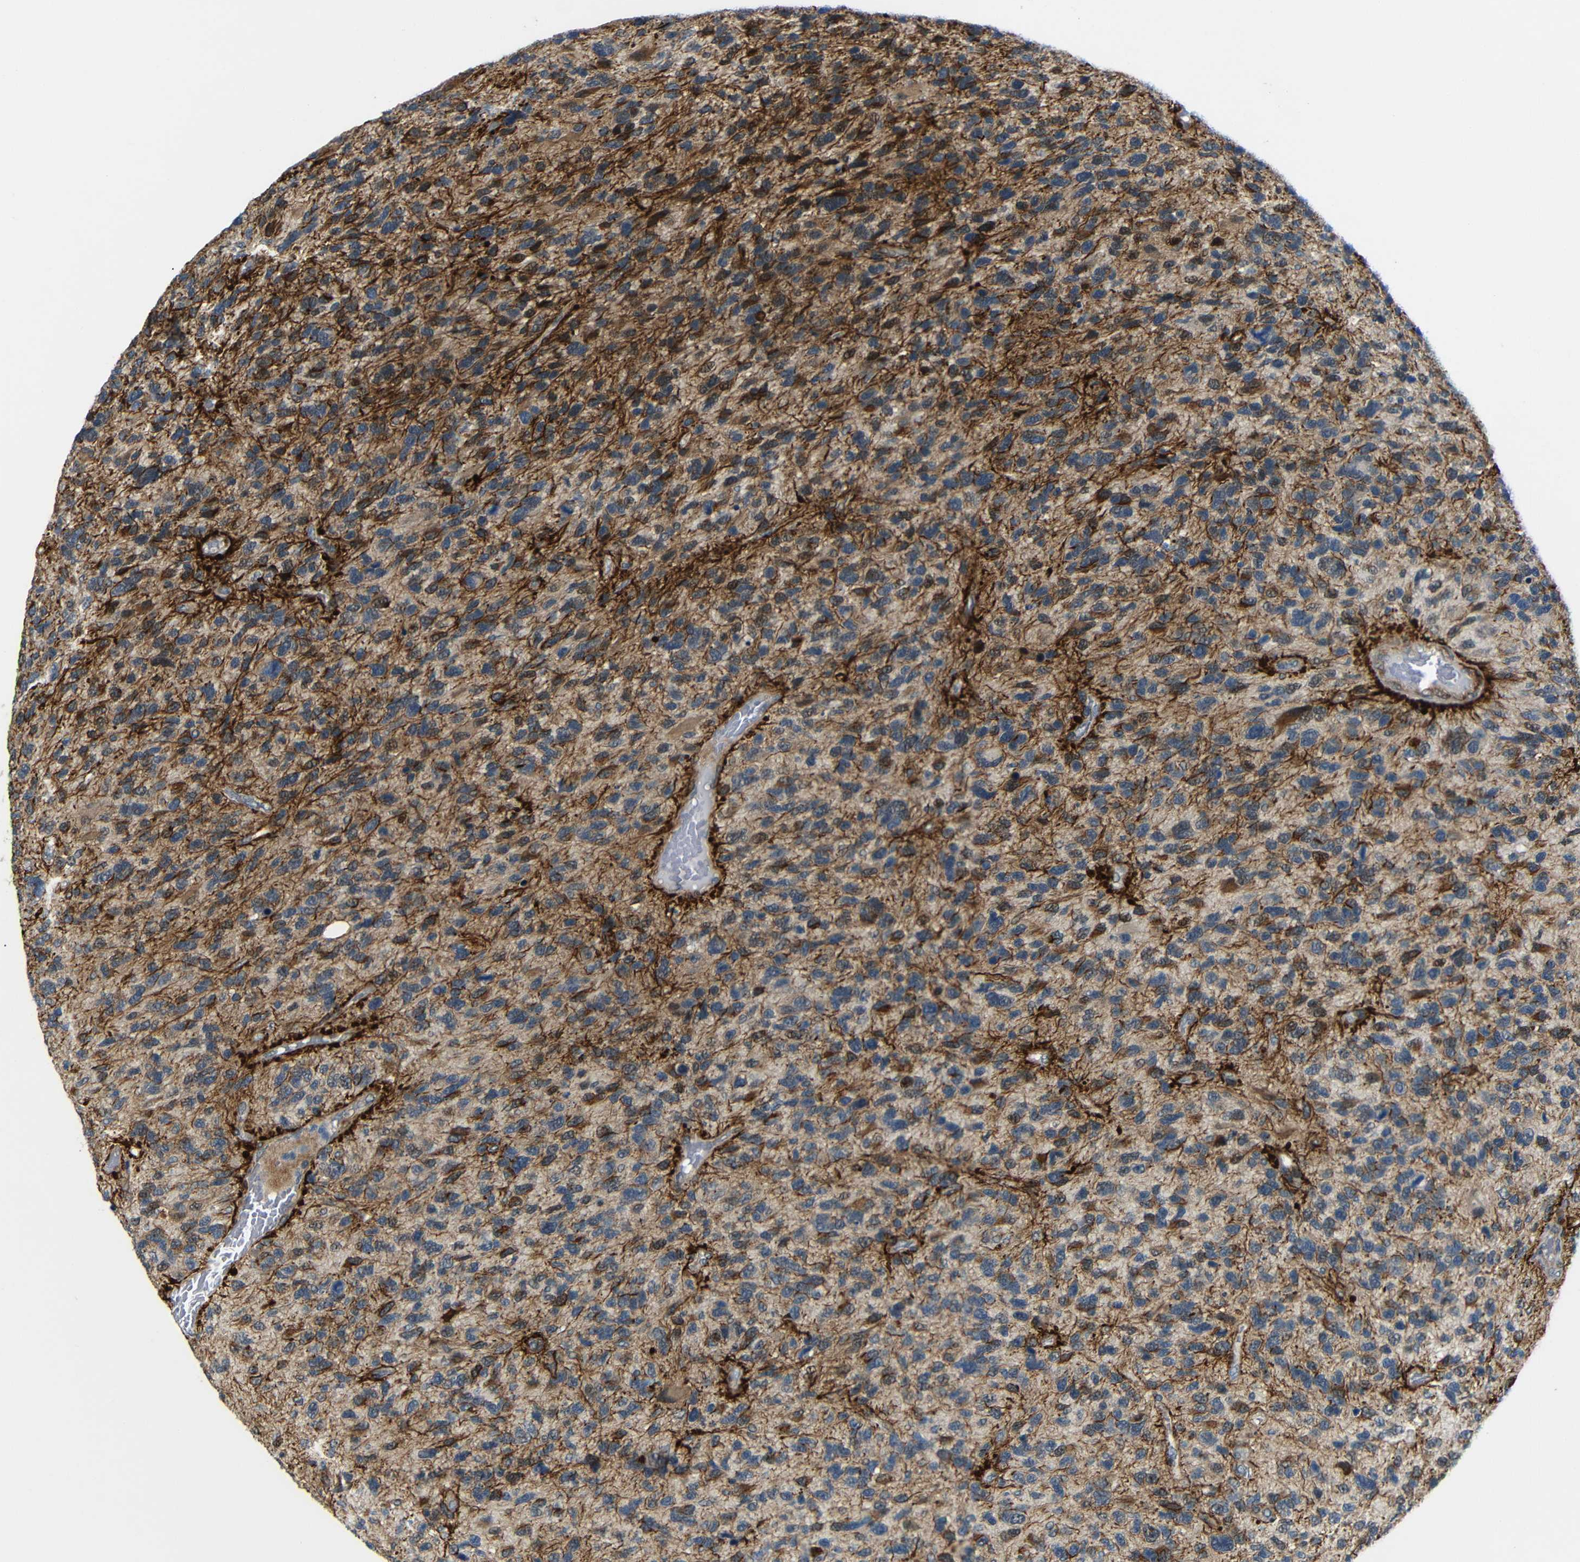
{"staining": {"intensity": "strong", "quantity": "25%-75%", "location": "cytoplasmic/membranous"}, "tissue": "glioma", "cell_type": "Tumor cells", "image_type": "cancer", "snomed": [{"axis": "morphology", "description": "Glioma, malignant, High grade"}, {"axis": "topography", "description": "Brain"}], "caption": "This is a micrograph of immunohistochemistry staining of high-grade glioma (malignant), which shows strong staining in the cytoplasmic/membranous of tumor cells.", "gene": "SYDE1", "patient": {"sex": "female", "age": 58}}